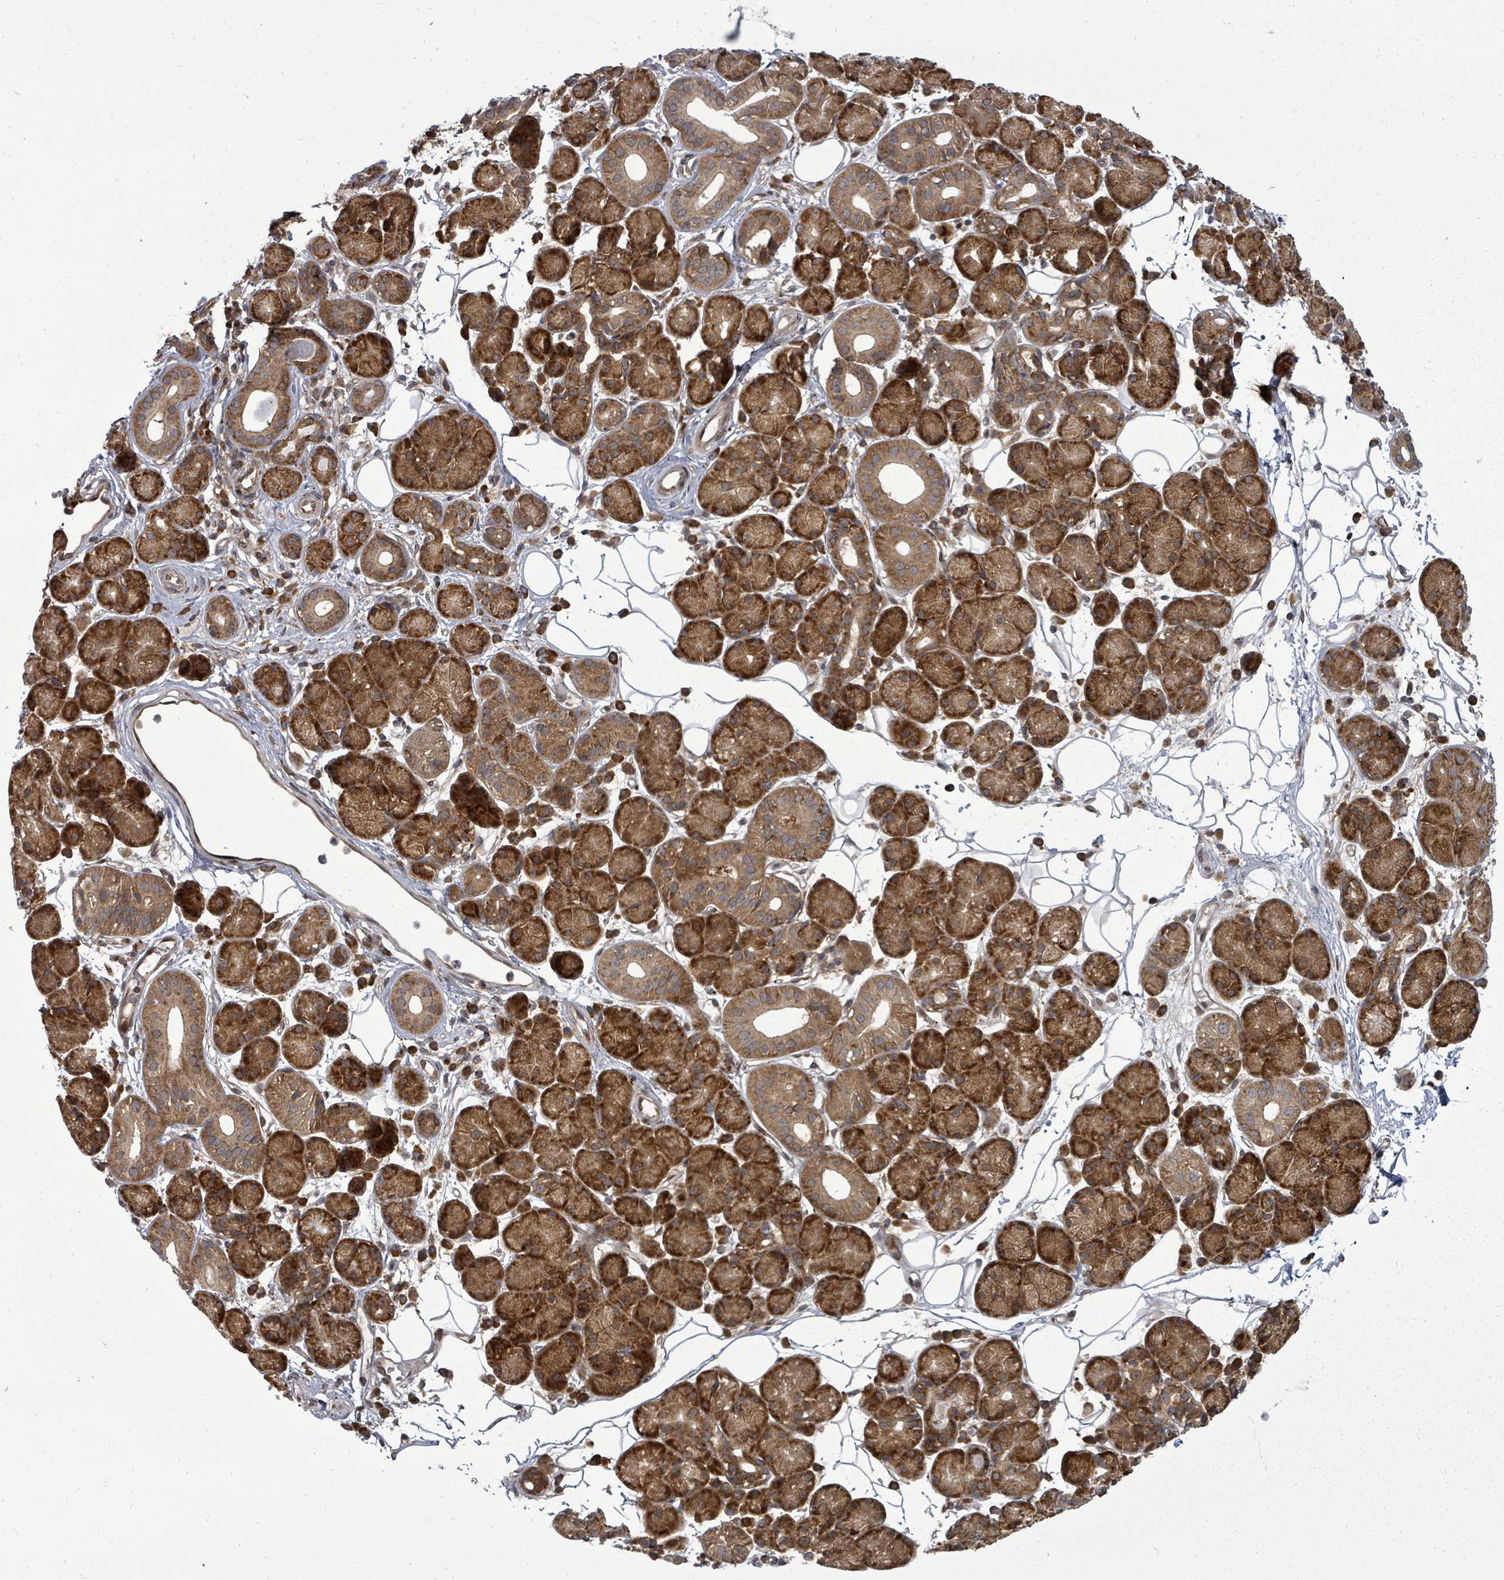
{"staining": {"intensity": "strong", "quantity": ">75%", "location": "cytoplasmic/membranous"}, "tissue": "salivary gland", "cell_type": "Glandular cells", "image_type": "normal", "snomed": [{"axis": "morphology", "description": "Squamous cell carcinoma, NOS"}, {"axis": "topography", "description": "Skin"}, {"axis": "topography", "description": "Head-Neck"}], "caption": "Immunohistochemistry (IHC) (DAB) staining of unremarkable salivary gland demonstrates strong cytoplasmic/membranous protein expression in about >75% of glandular cells.", "gene": "EIF3CL", "patient": {"sex": "male", "age": 80}}